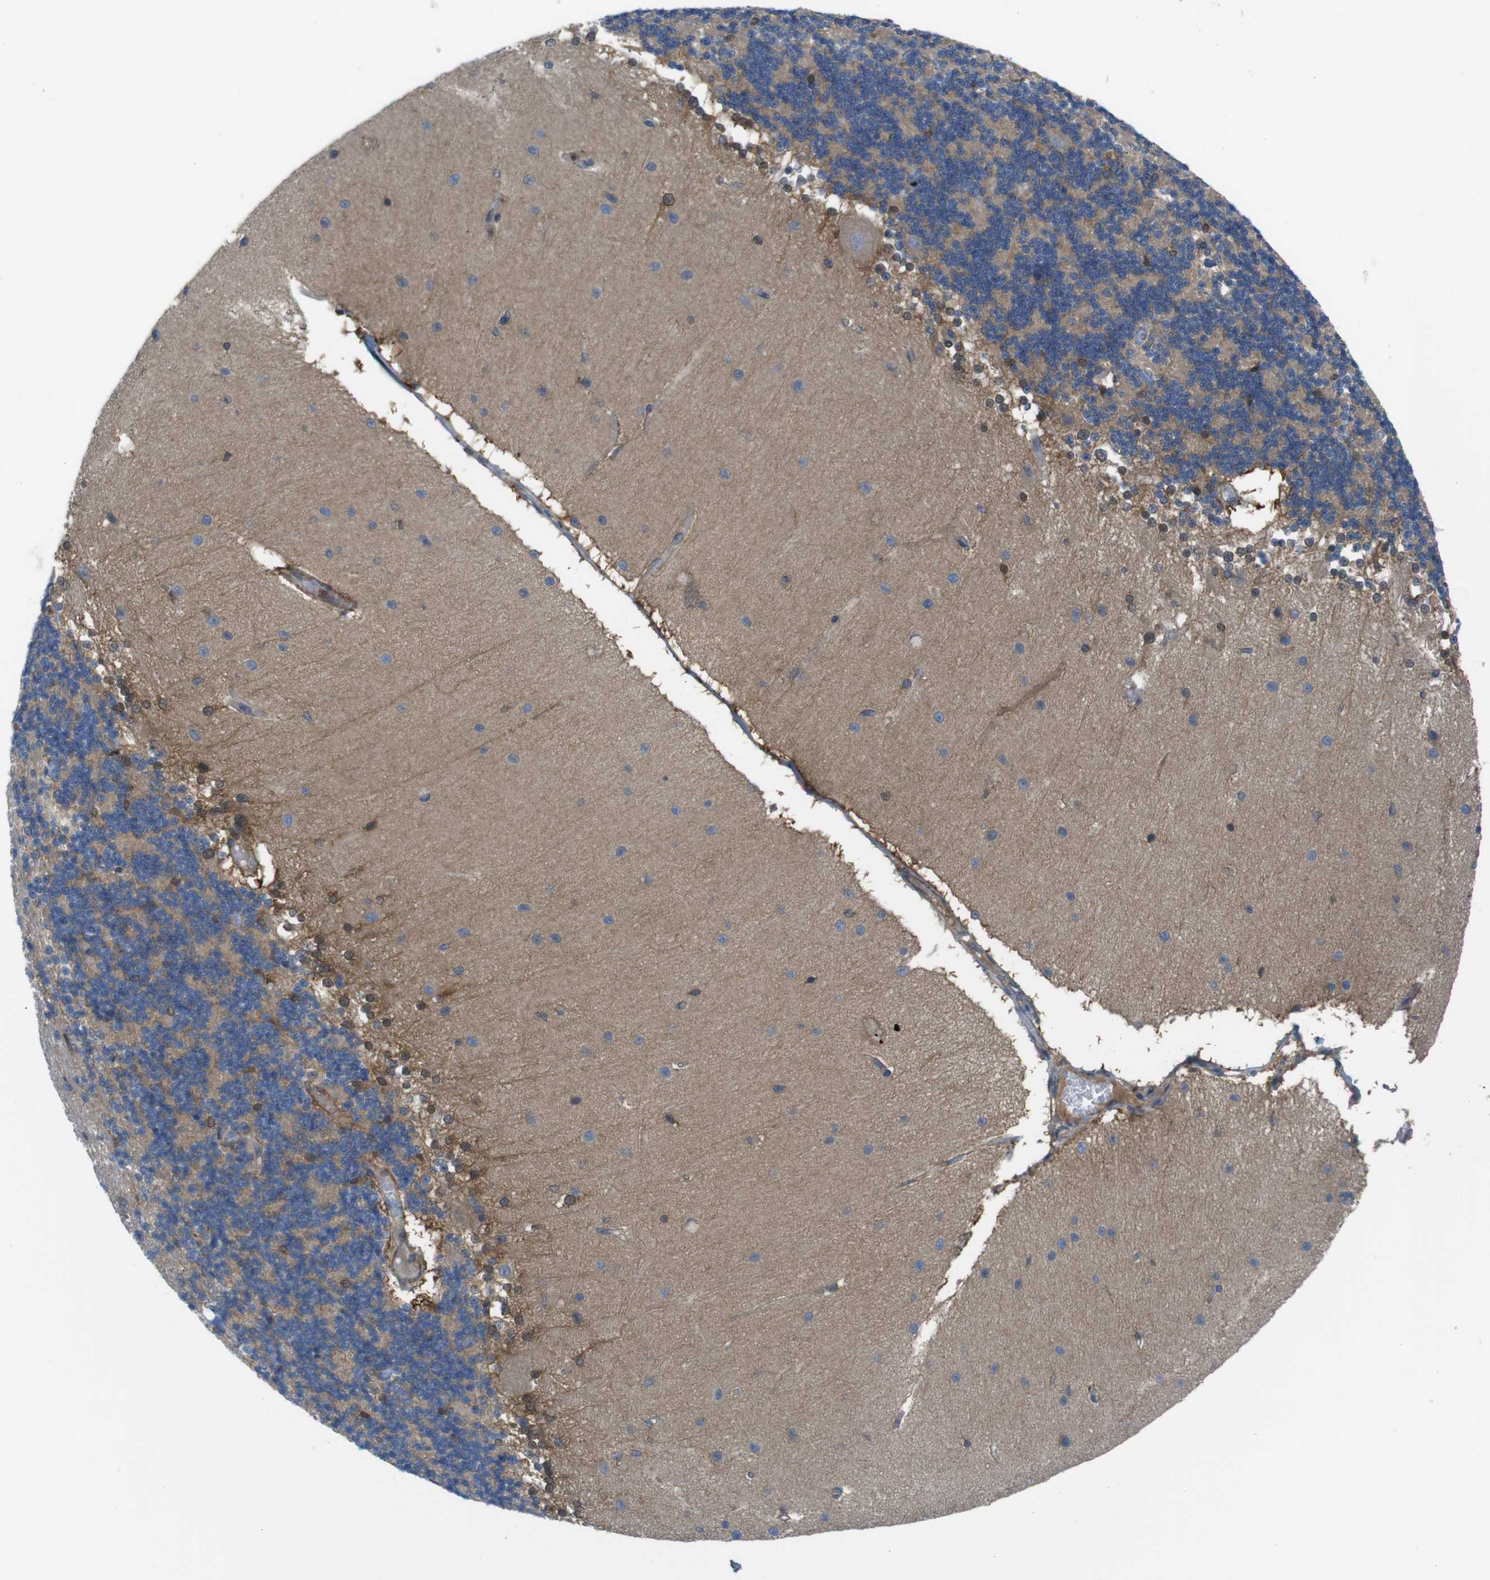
{"staining": {"intensity": "weak", "quantity": ">75%", "location": "cytoplasmic/membranous"}, "tissue": "cerebellum", "cell_type": "Cells in granular layer", "image_type": "normal", "snomed": [{"axis": "morphology", "description": "Normal tissue, NOS"}, {"axis": "topography", "description": "Cerebellum"}], "caption": "Protein staining of benign cerebellum shows weak cytoplasmic/membranous staining in about >75% of cells in granular layer.", "gene": "MTHFD1L", "patient": {"sex": "female", "age": 54}}